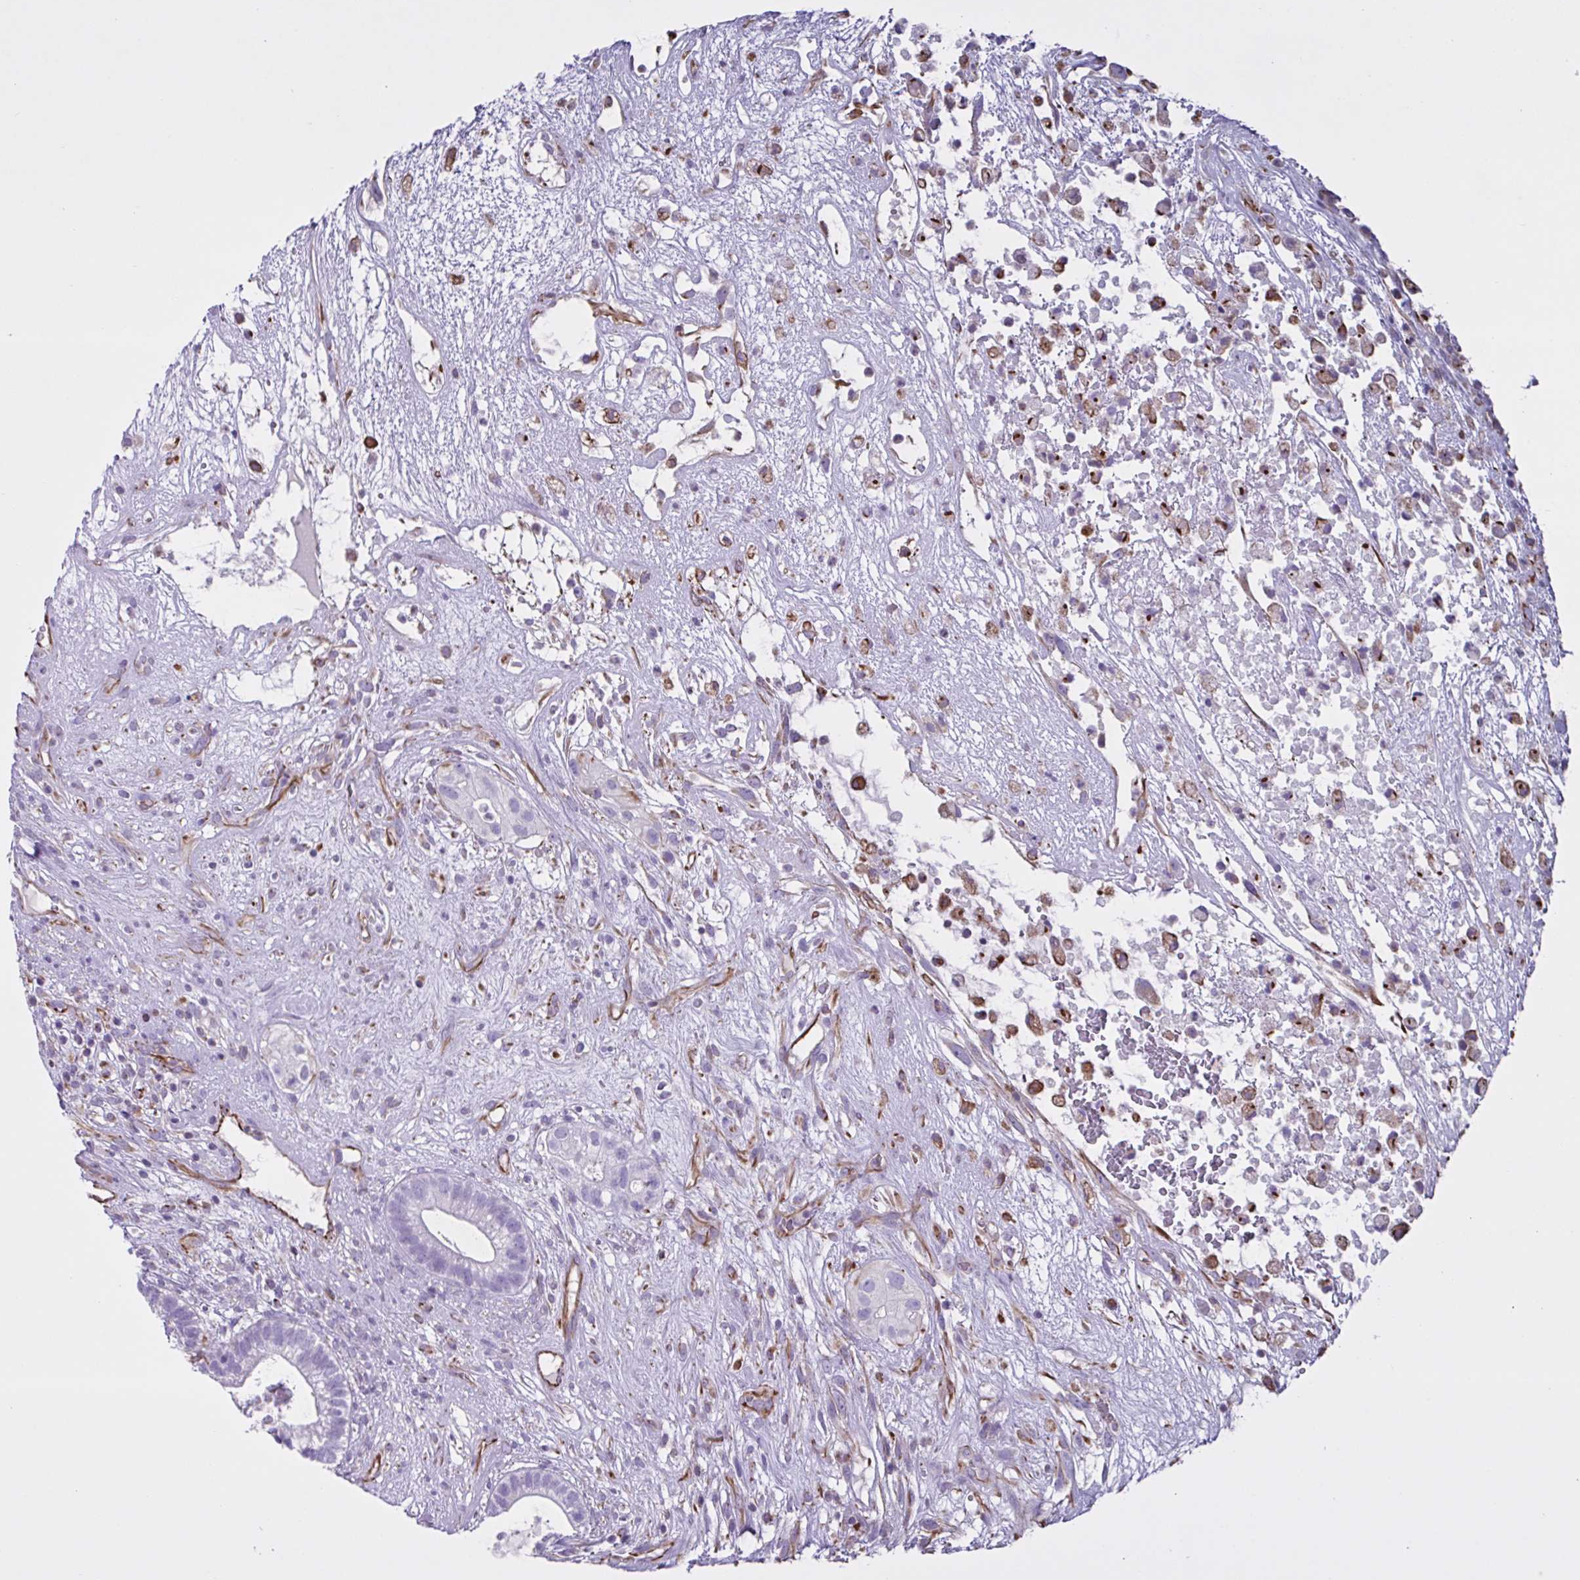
{"staining": {"intensity": "negative", "quantity": "none", "location": "none"}, "tissue": "testis cancer", "cell_type": "Tumor cells", "image_type": "cancer", "snomed": [{"axis": "morphology", "description": "Seminoma, NOS"}, {"axis": "morphology", "description": "Carcinoma, Embryonal, NOS"}, {"axis": "topography", "description": "Testis"}], "caption": "Immunohistochemistry (IHC) image of human testis cancer stained for a protein (brown), which shows no expression in tumor cells. The staining was performed using DAB to visualize the protein expression in brown, while the nuclei were stained in blue with hematoxylin (Magnification: 20x).", "gene": "TMEM86B", "patient": {"sex": "male", "age": 41}}